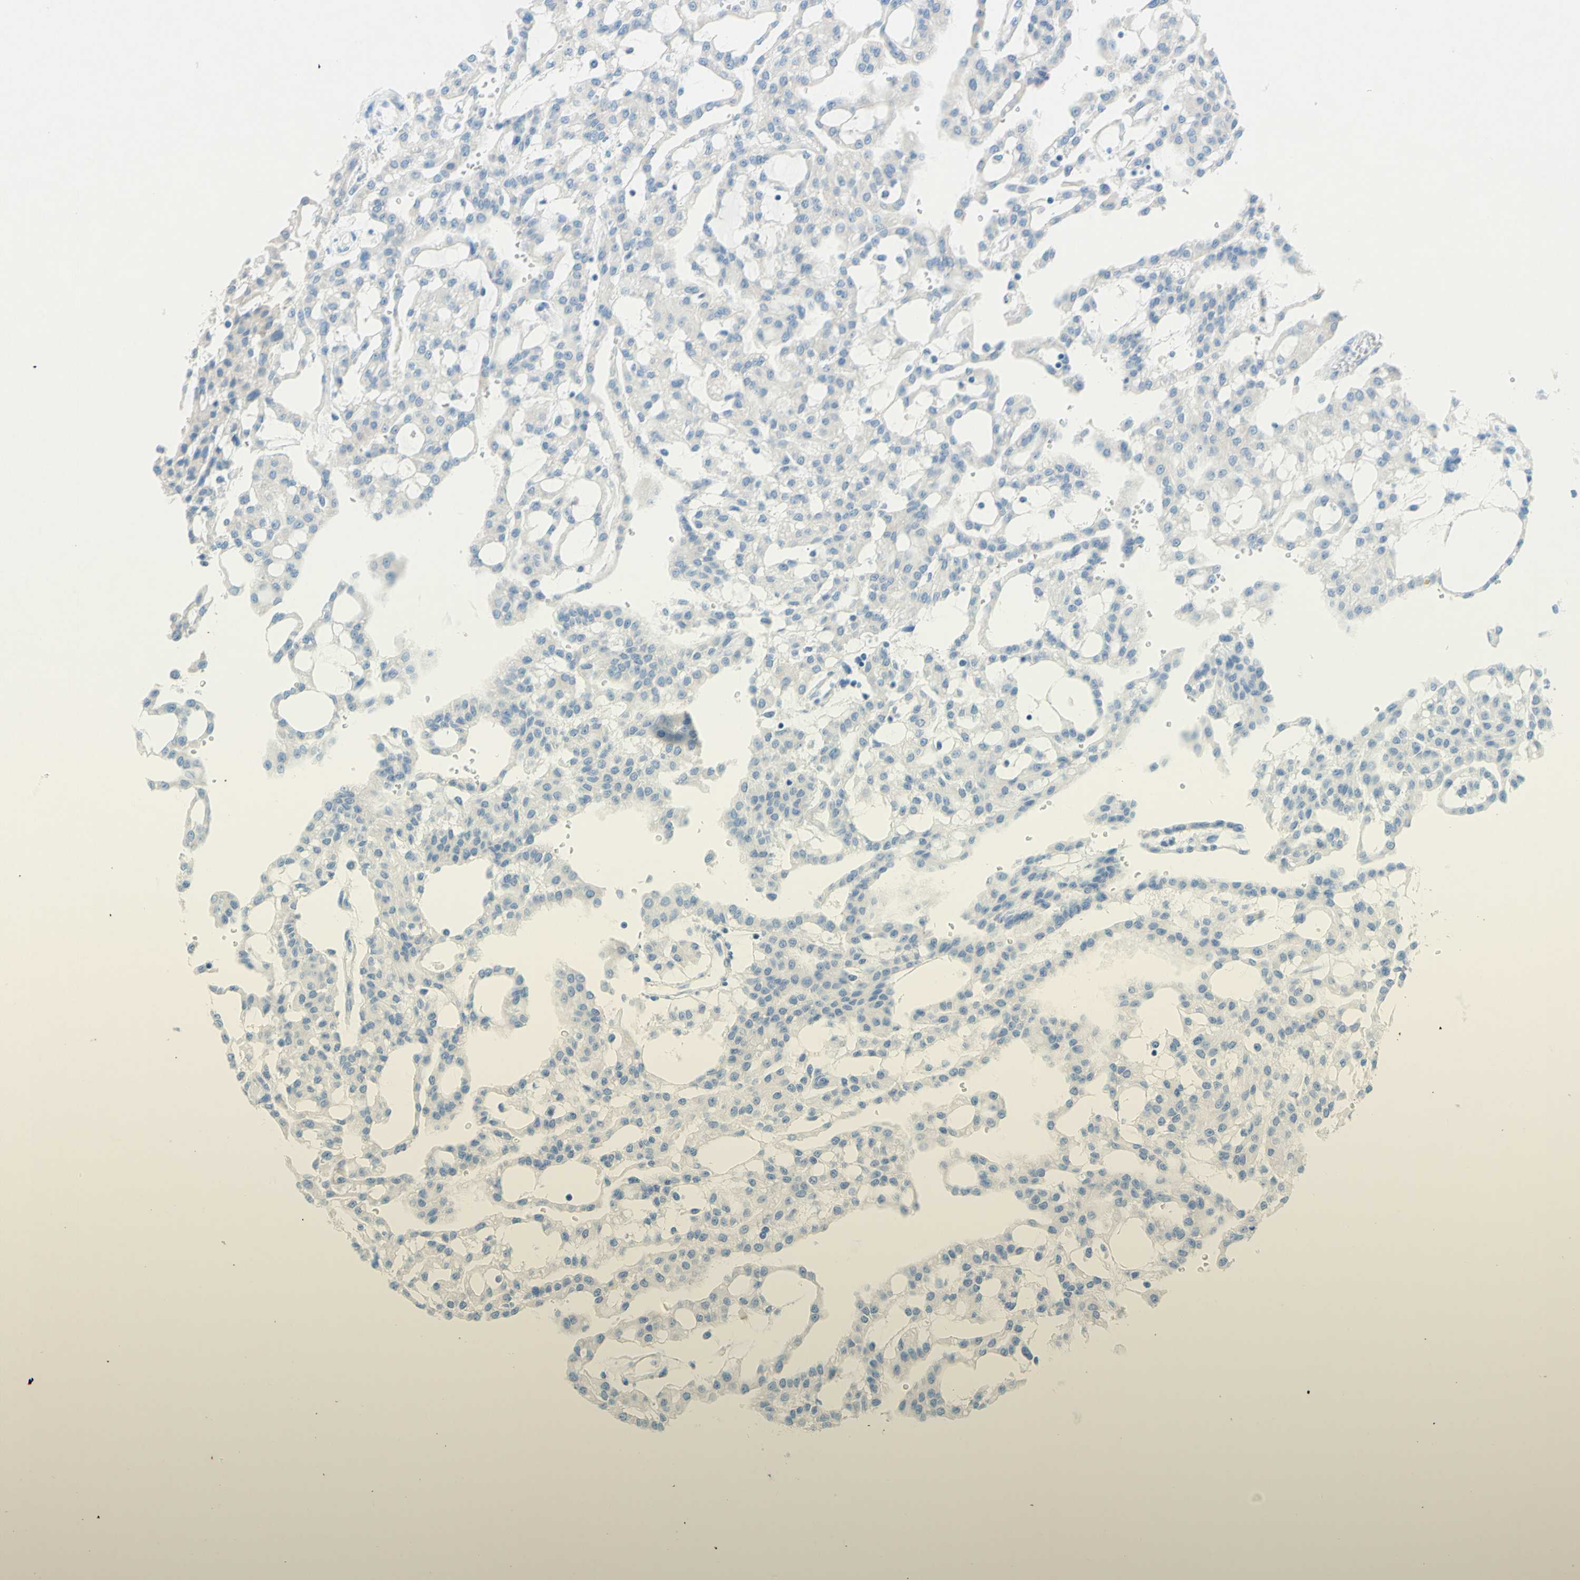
{"staining": {"intensity": "negative", "quantity": "none", "location": "none"}, "tissue": "renal cancer", "cell_type": "Tumor cells", "image_type": "cancer", "snomed": [{"axis": "morphology", "description": "Adenocarcinoma, NOS"}, {"axis": "topography", "description": "Kidney"}], "caption": "Histopathology image shows no protein positivity in tumor cells of renal cancer tissue.", "gene": "SLC46A1", "patient": {"sex": "male", "age": 63}}